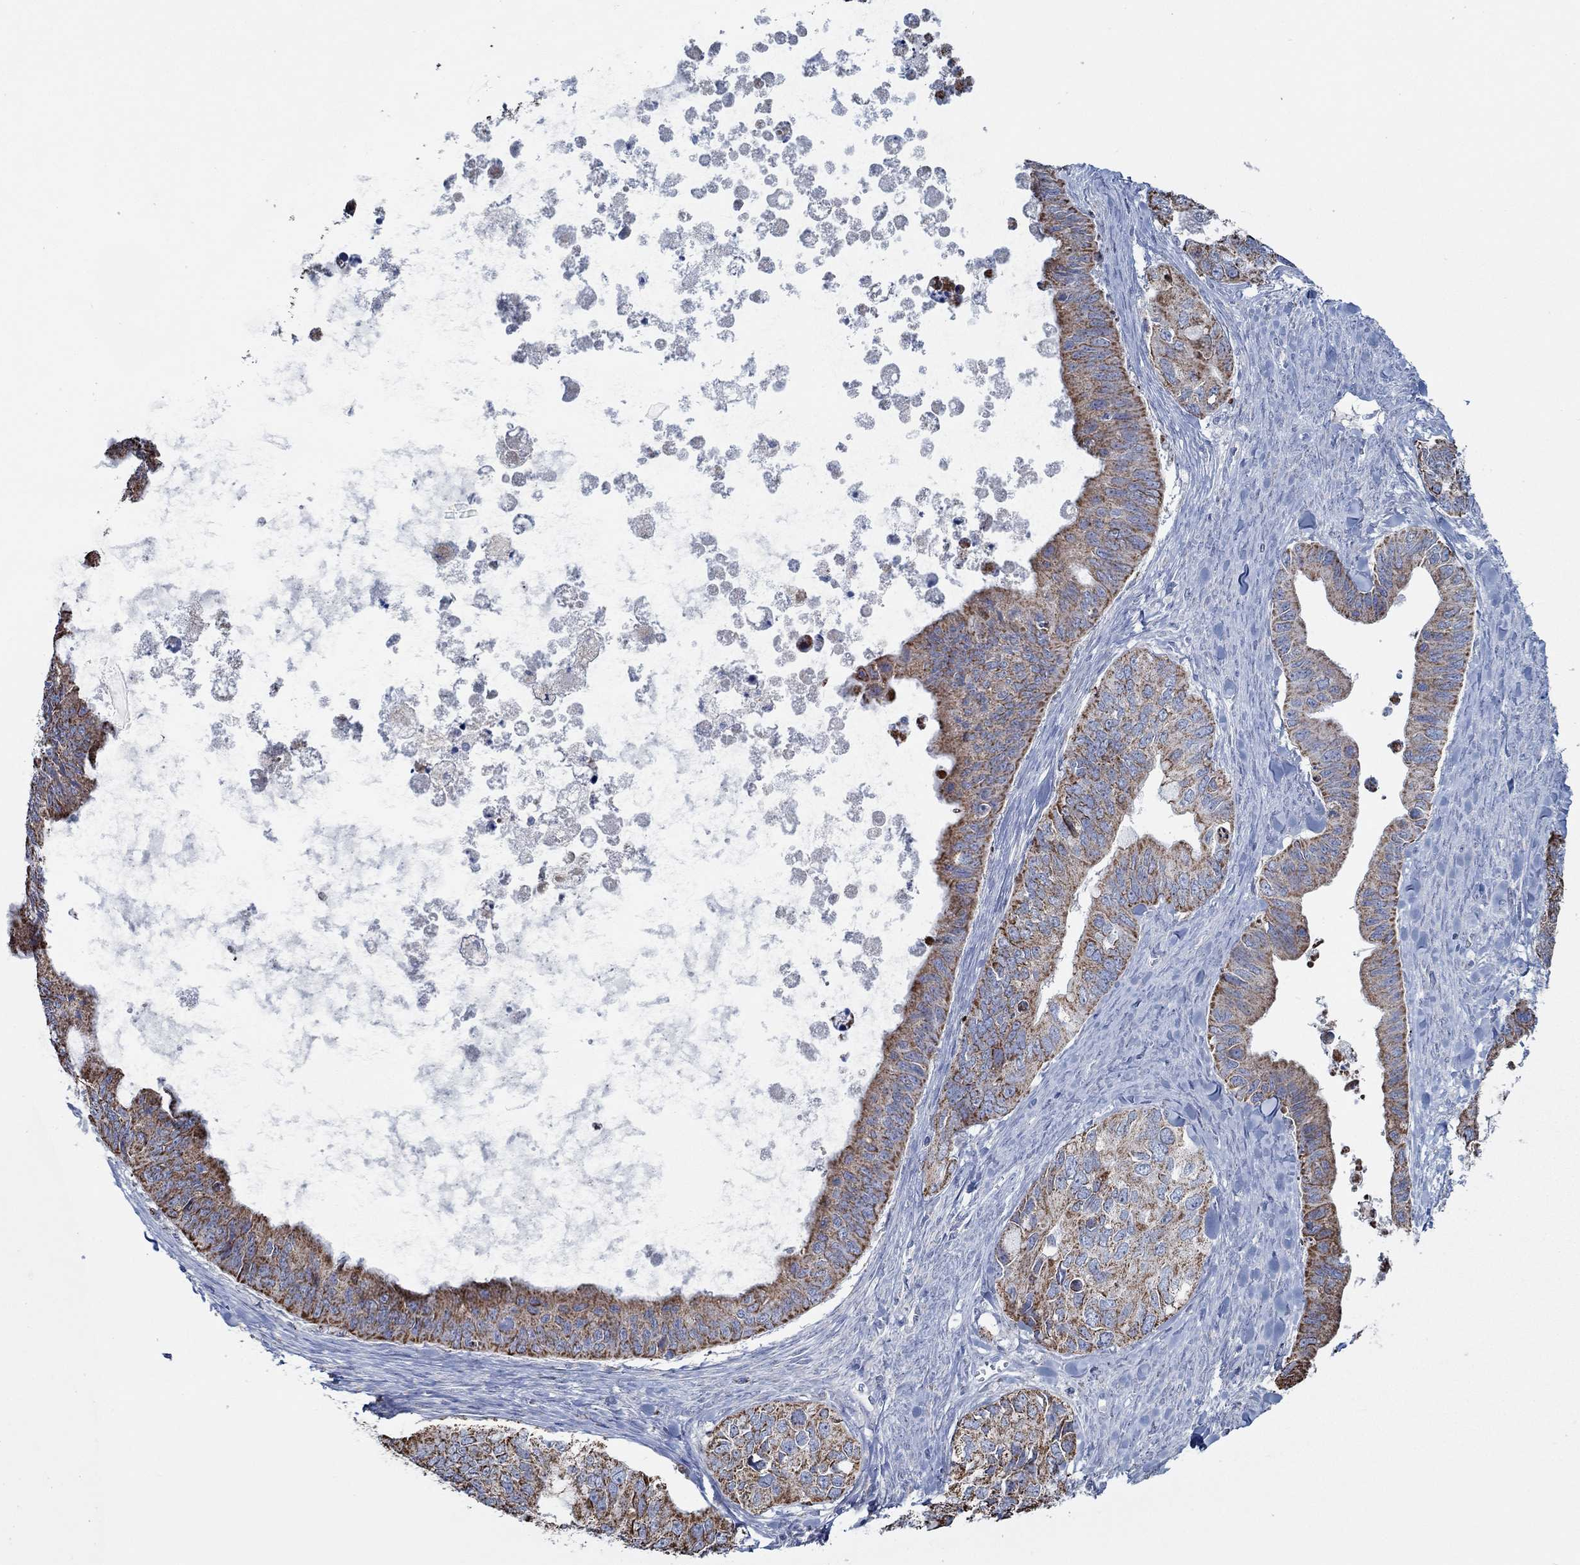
{"staining": {"intensity": "strong", "quantity": ">75%", "location": "cytoplasmic/membranous"}, "tissue": "ovarian cancer", "cell_type": "Tumor cells", "image_type": "cancer", "snomed": [{"axis": "morphology", "description": "Cystadenocarcinoma, mucinous, NOS"}, {"axis": "topography", "description": "Ovary"}], "caption": "Immunohistochemistry (IHC) photomicrograph of neoplastic tissue: mucinous cystadenocarcinoma (ovarian) stained using IHC exhibits high levels of strong protein expression localized specifically in the cytoplasmic/membranous of tumor cells, appearing as a cytoplasmic/membranous brown color.", "gene": "GLOD5", "patient": {"sex": "female", "age": 76}}